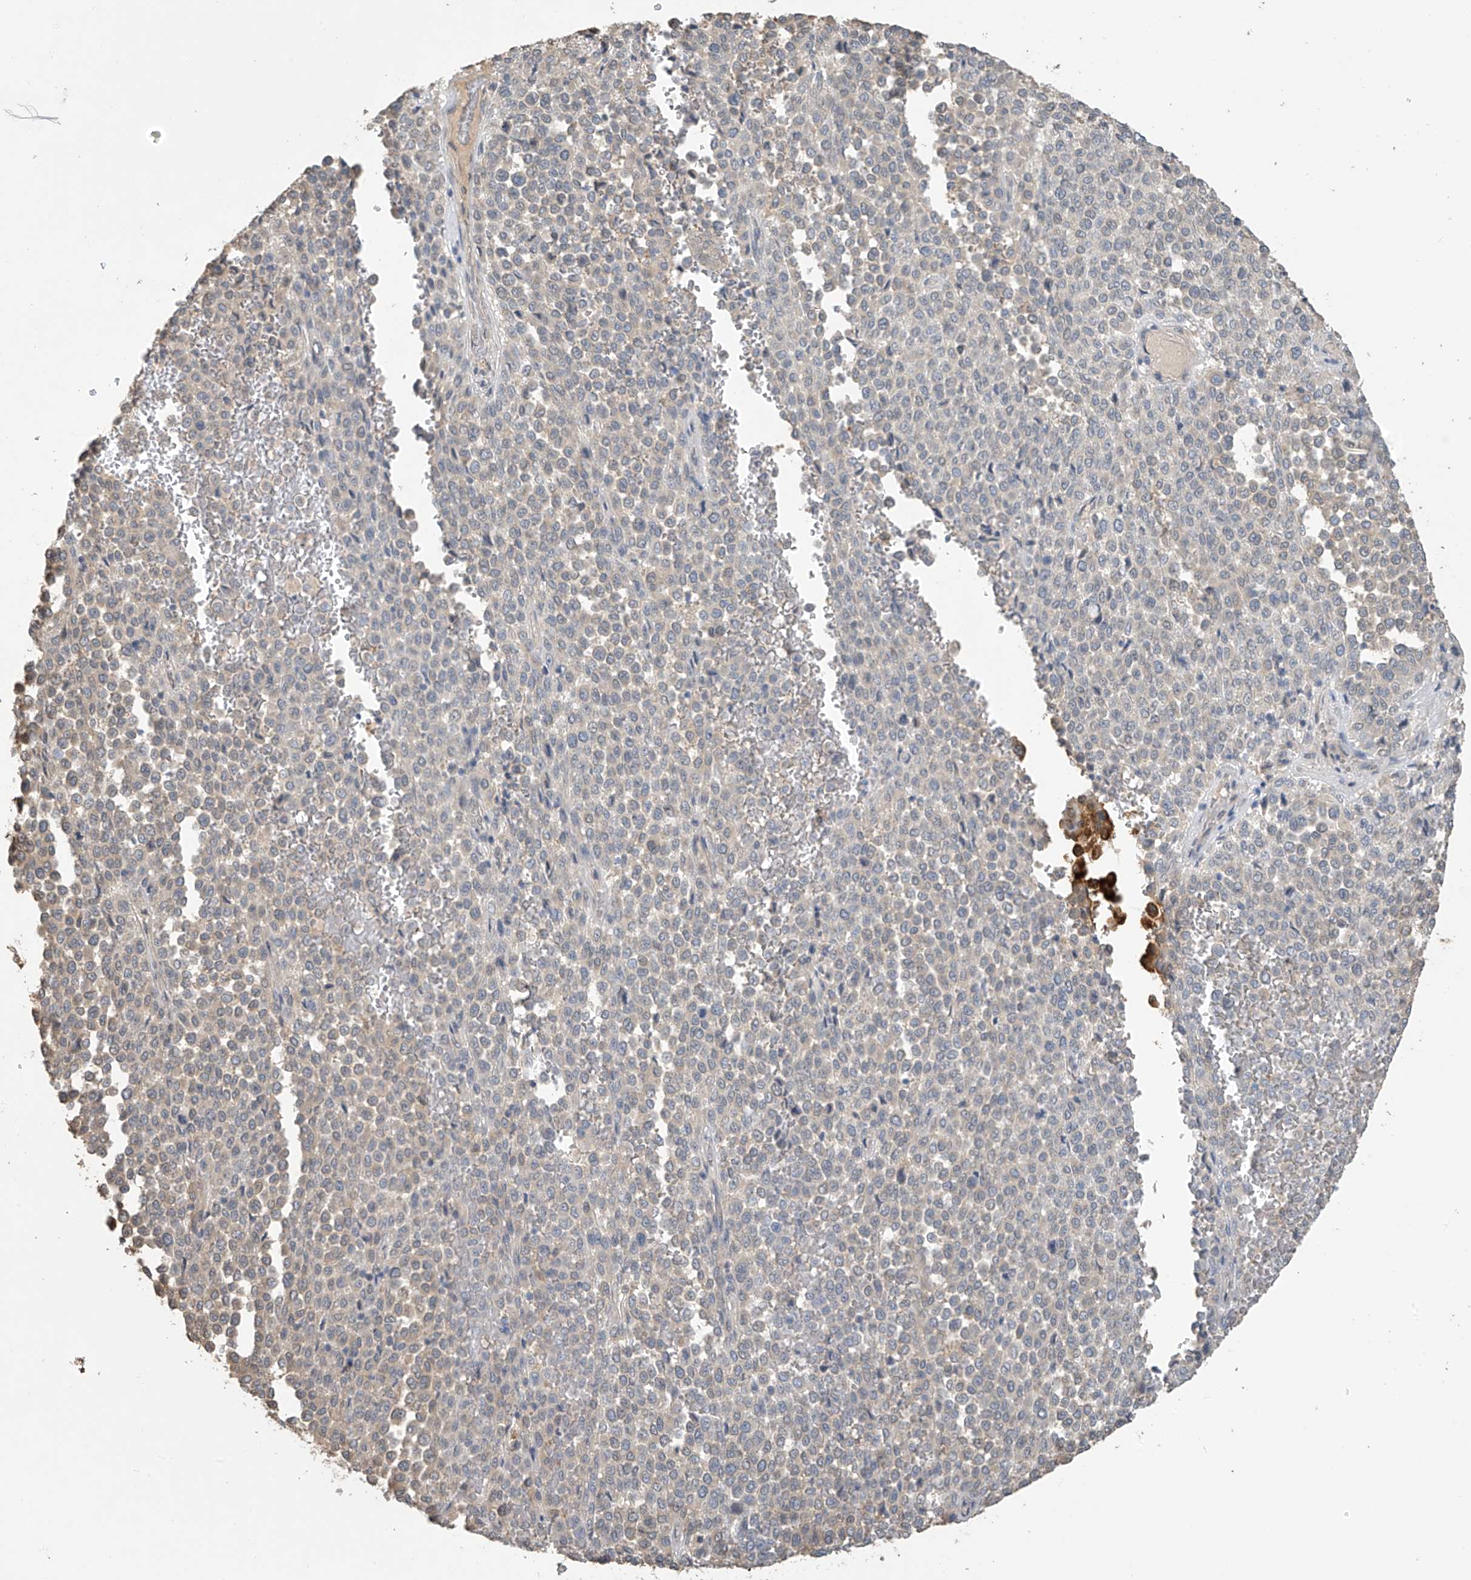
{"staining": {"intensity": "negative", "quantity": "none", "location": "none"}, "tissue": "melanoma", "cell_type": "Tumor cells", "image_type": "cancer", "snomed": [{"axis": "morphology", "description": "Malignant melanoma, Metastatic site"}, {"axis": "topography", "description": "Pancreas"}], "caption": "Immunohistochemistry histopathology image of melanoma stained for a protein (brown), which demonstrates no expression in tumor cells. Brightfield microscopy of immunohistochemistry stained with DAB (3,3'-diaminobenzidine) (brown) and hematoxylin (blue), captured at high magnification.", "gene": "SLFN14", "patient": {"sex": "female", "age": 30}}